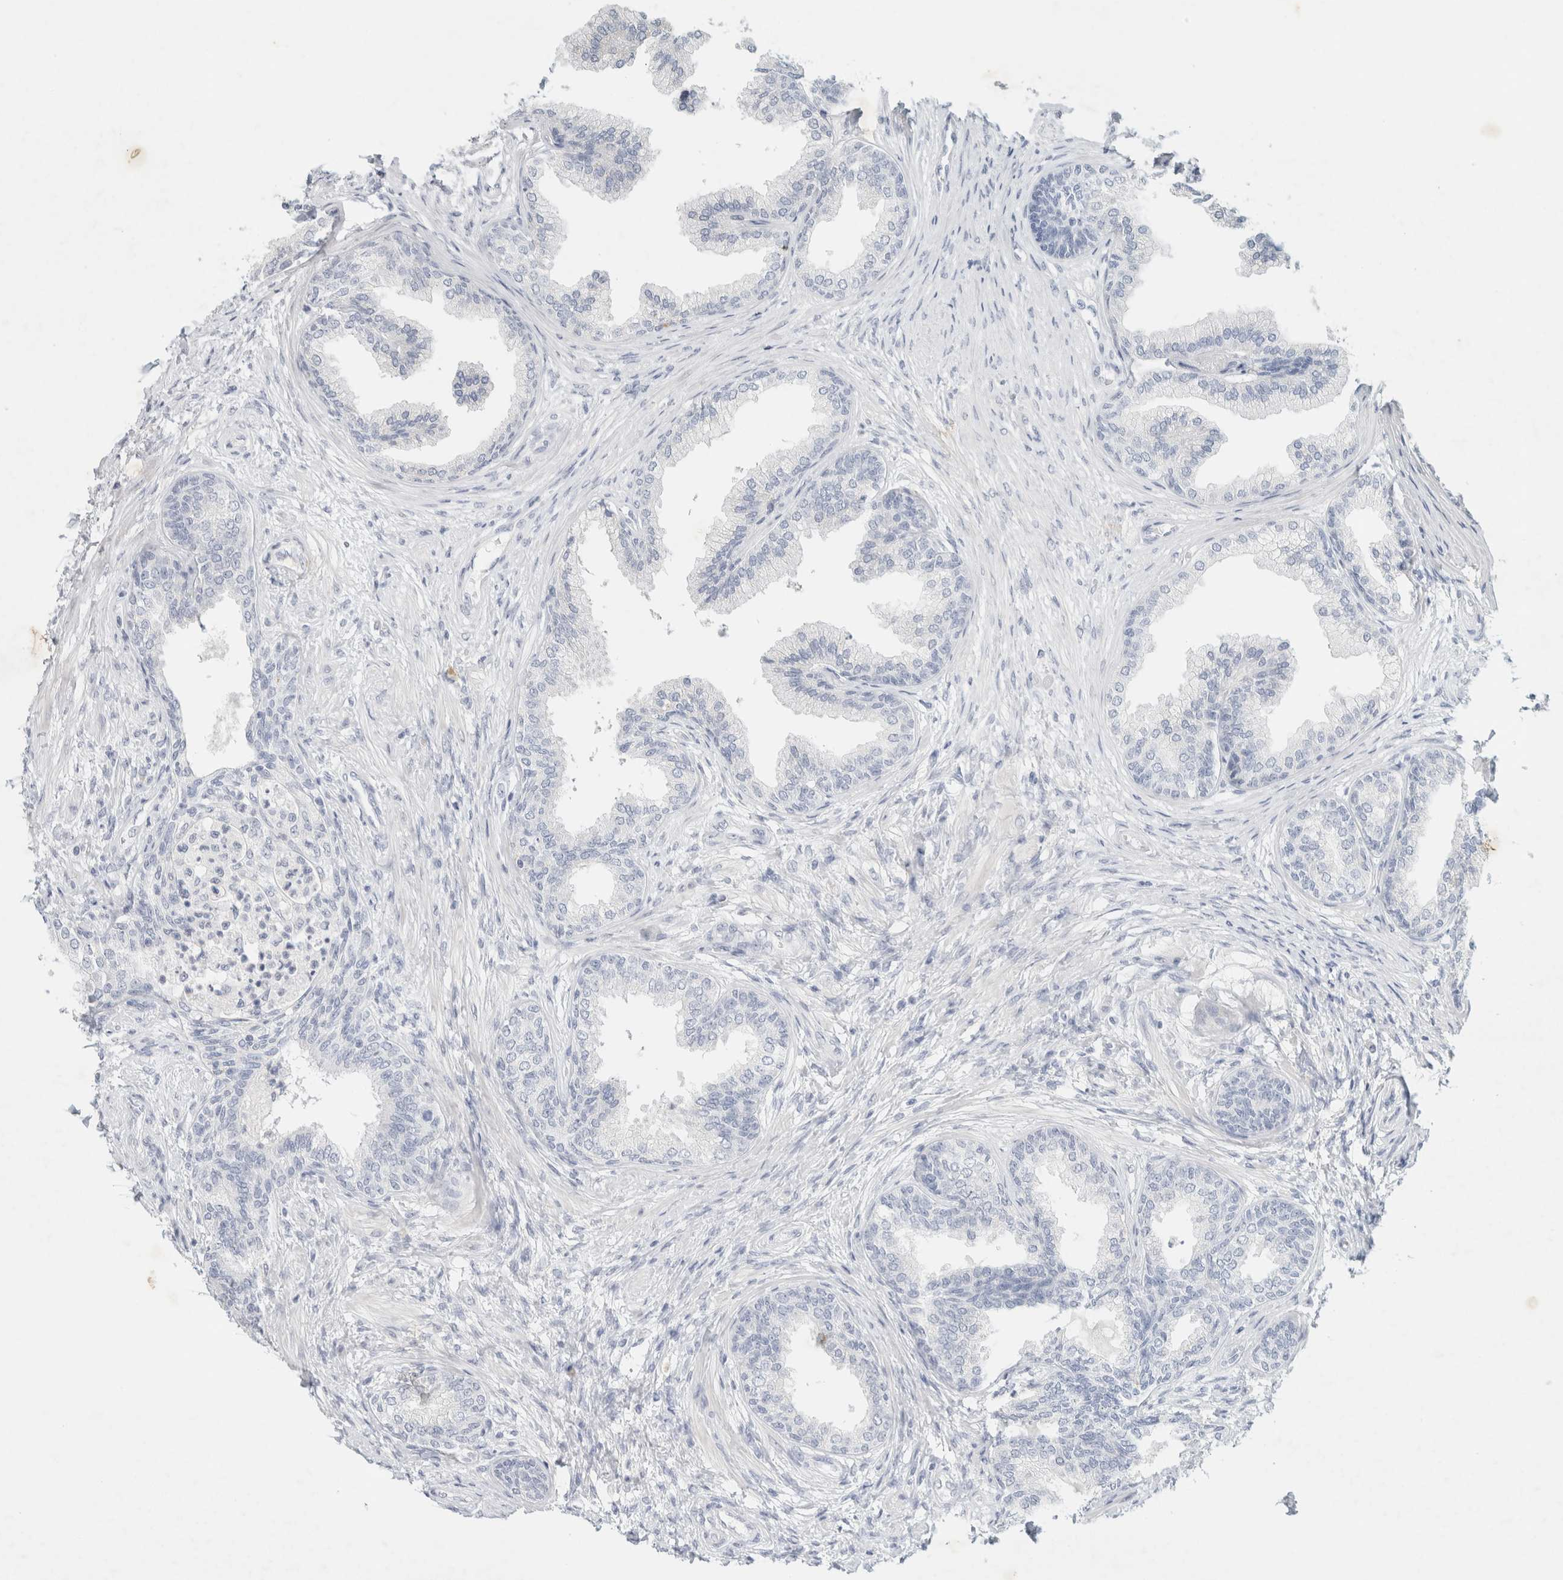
{"staining": {"intensity": "negative", "quantity": "none", "location": "none"}, "tissue": "prostate", "cell_type": "Glandular cells", "image_type": "normal", "snomed": [{"axis": "morphology", "description": "Normal tissue, NOS"}, {"axis": "topography", "description": "Prostate"}], "caption": "Protein analysis of benign prostate demonstrates no significant expression in glandular cells.", "gene": "NEFM", "patient": {"sex": "male", "age": 76}}